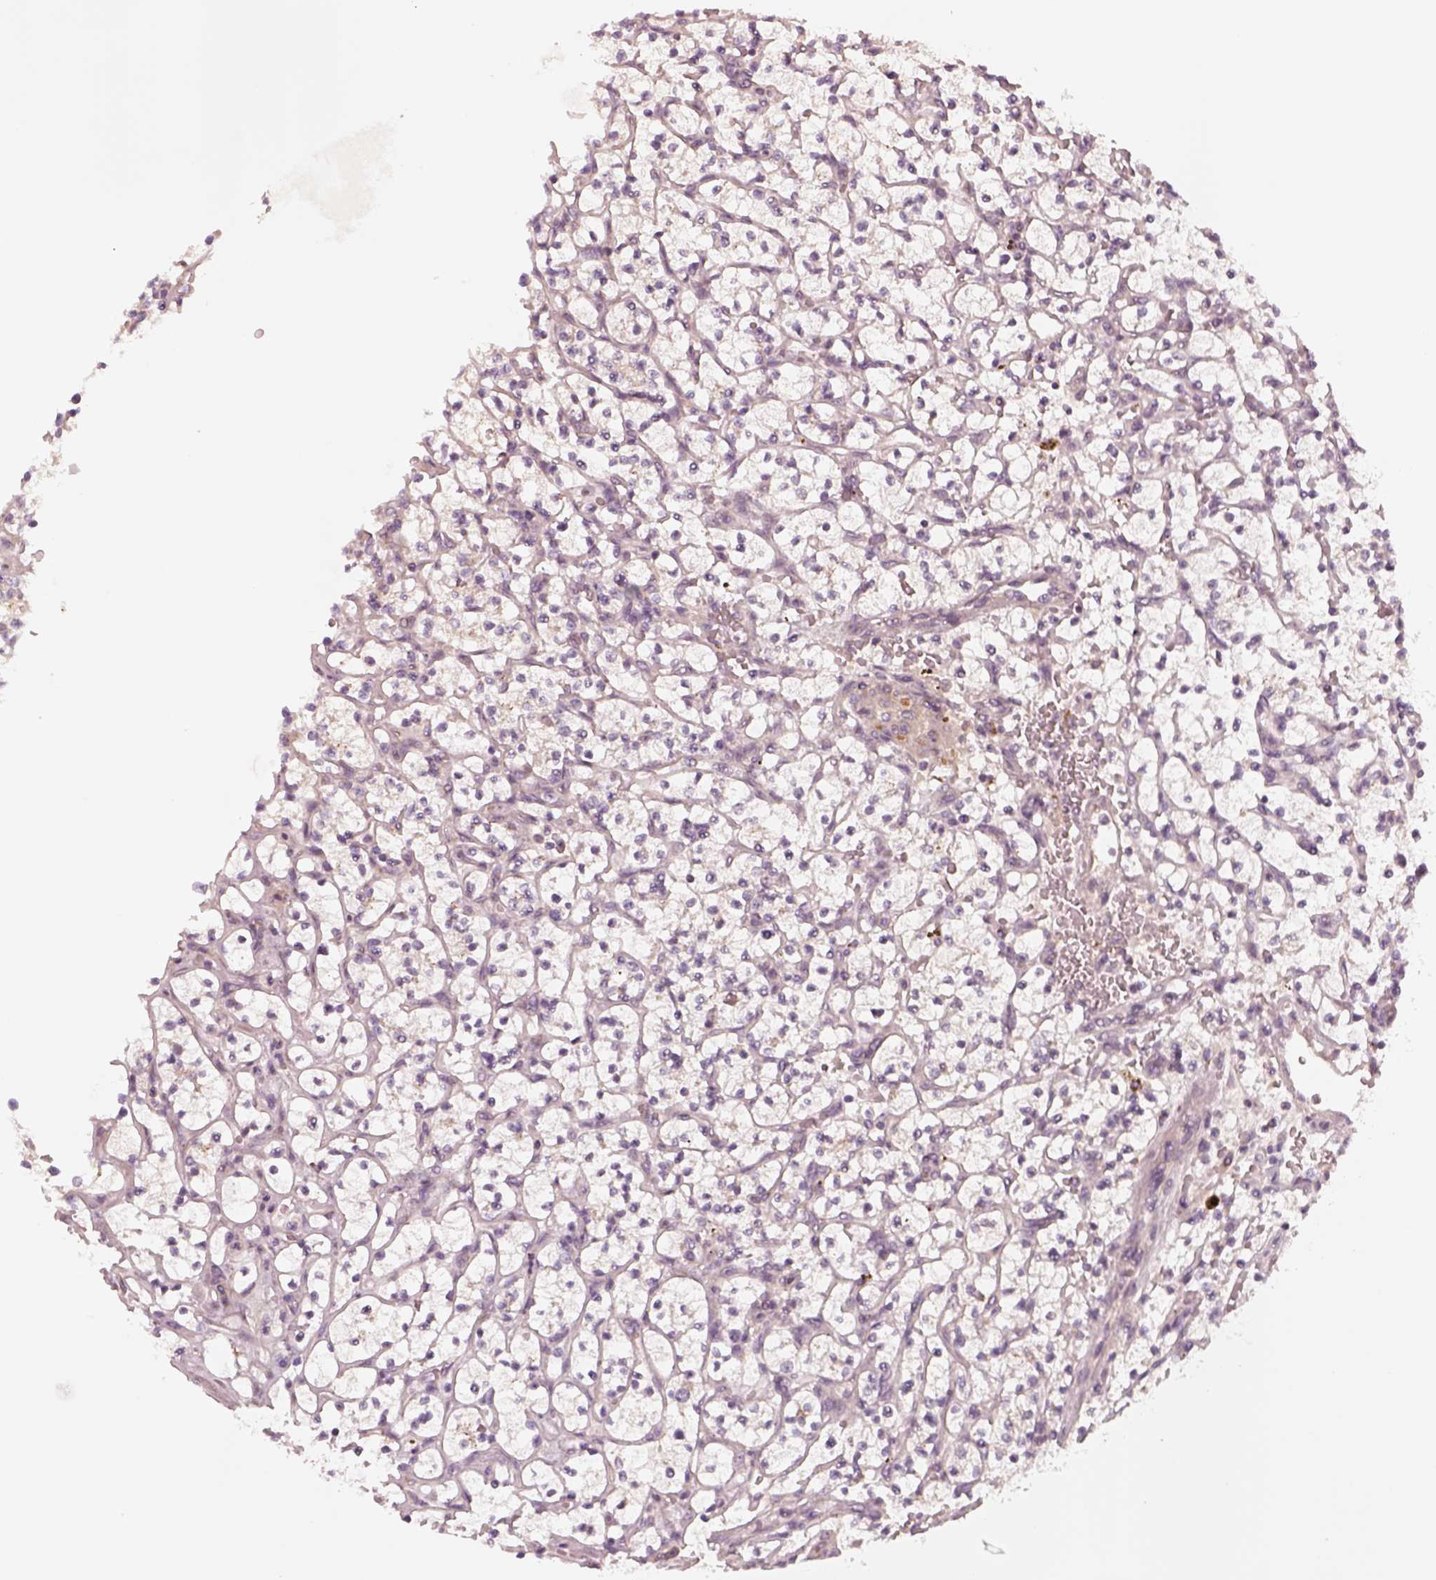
{"staining": {"intensity": "negative", "quantity": "none", "location": "none"}, "tissue": "renal cancer", "cell_type": "Tumor cells", "image_type": "cancer", "snomed": [{"axis": "morphology", "description": "Adenocarcinoma, NOS"}, {"axis": "topography", "description": "Kidney"}], "caption": "Human renal cancer stained for a protein using immunohistochemistry (IHC) demonstrates no positivity in tumor cells.", "gene": "SDCBP2", "patient": {"sex": "female", "age": 64}}